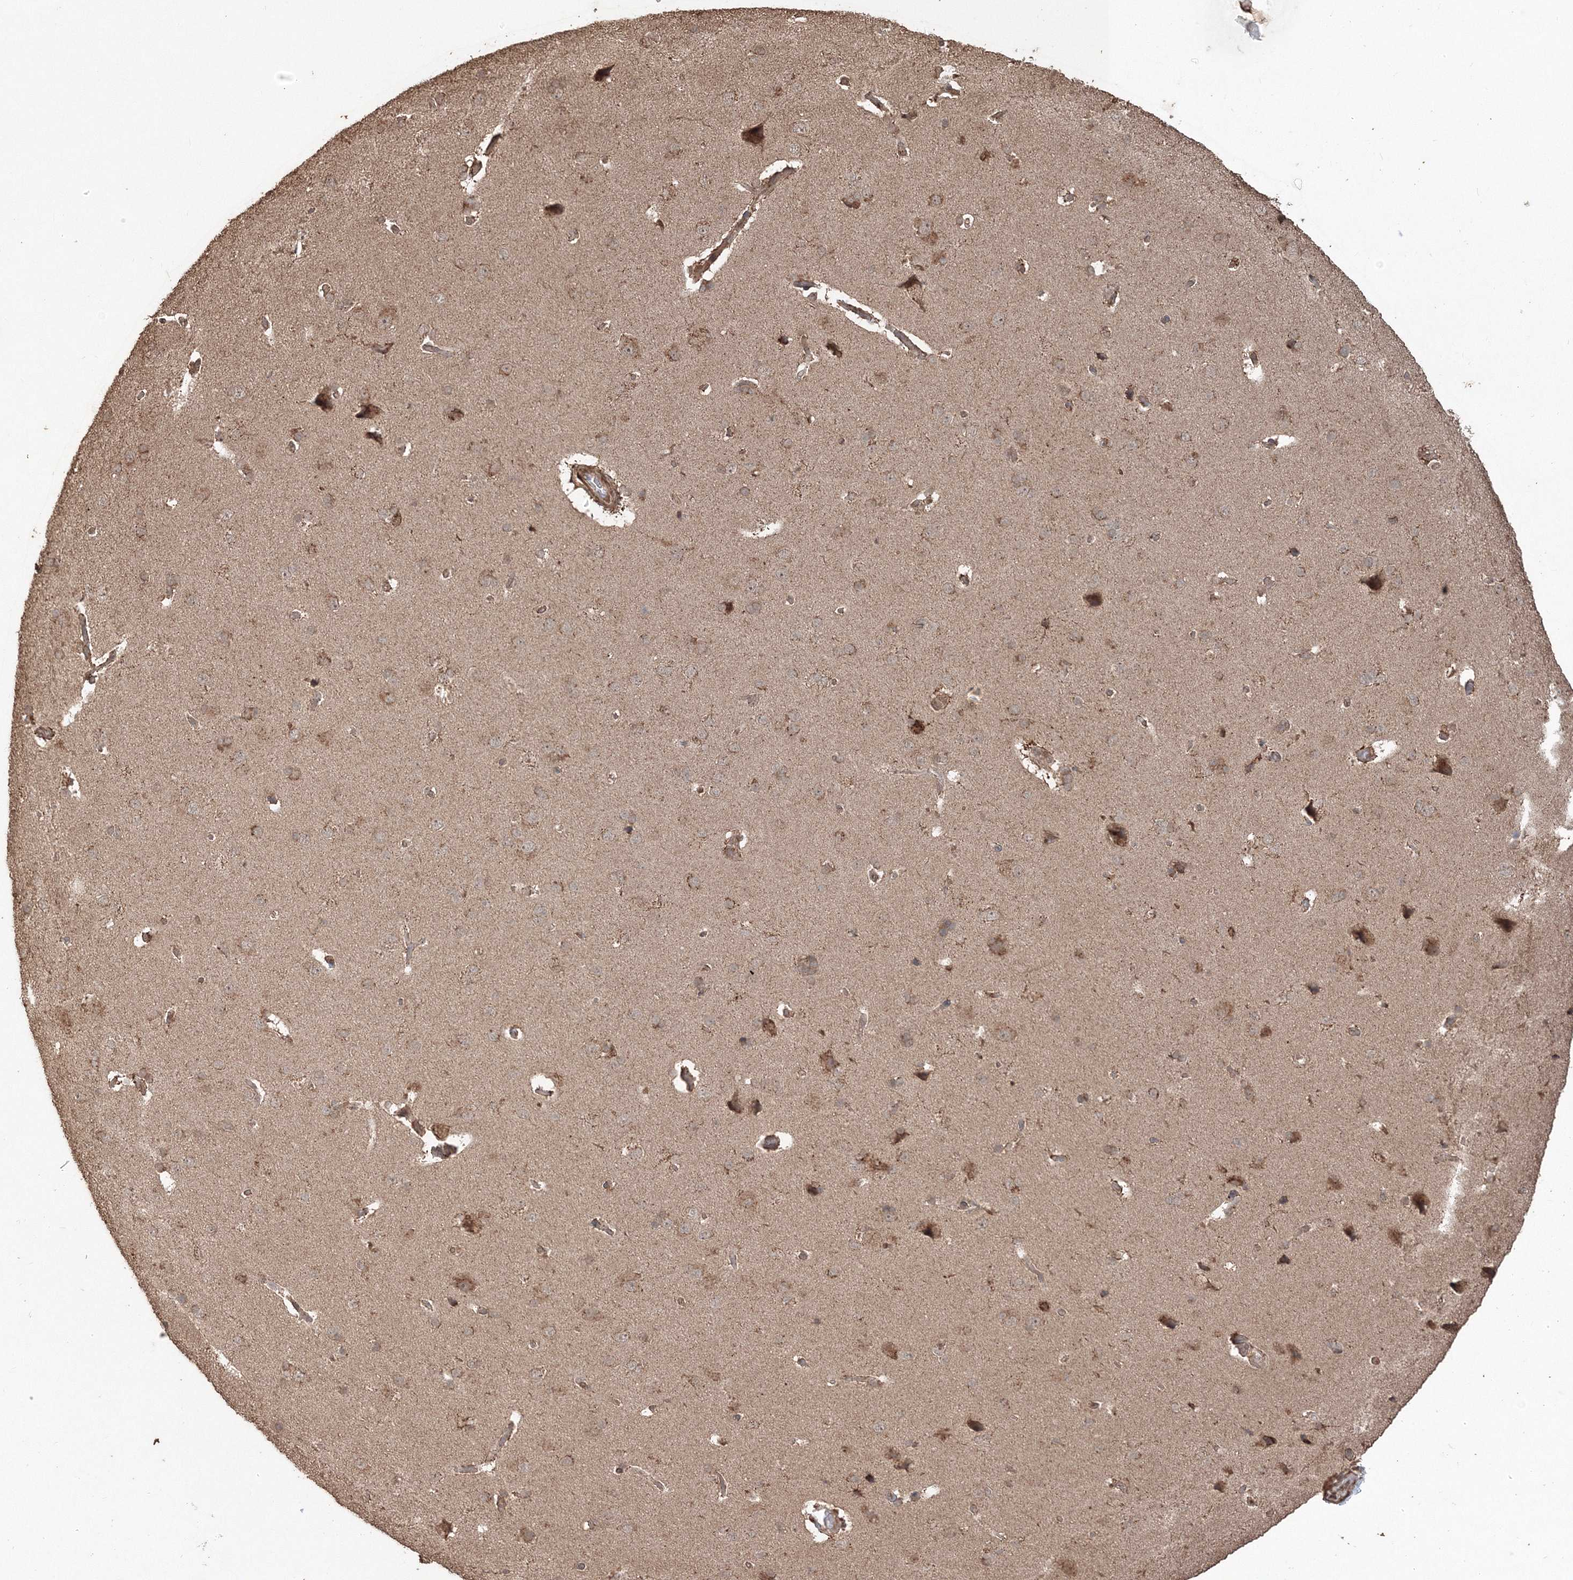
{"staining": {"intensity": "moderate", "quantity": "25%-75%", "location": "cytoplasmic/membranous"}, "tissue": "cerebral cortex", "cell_type": "Endothelial cells", "image_type": "normal", "snomed": [{"axis": "morphology", "description": "Normal tissue, NOS"}, {"axis": "topography", "description": "Cerebral cortex"}], "caption": "Immunohistochemical staining of benign human cerebral cortex displays moderate cytoplasmic/membranous protein positivity in approximately 25%-75% of endothelial cells.", "gene": "CCDC122", "patient": {"sex": "male", "age": 62}}